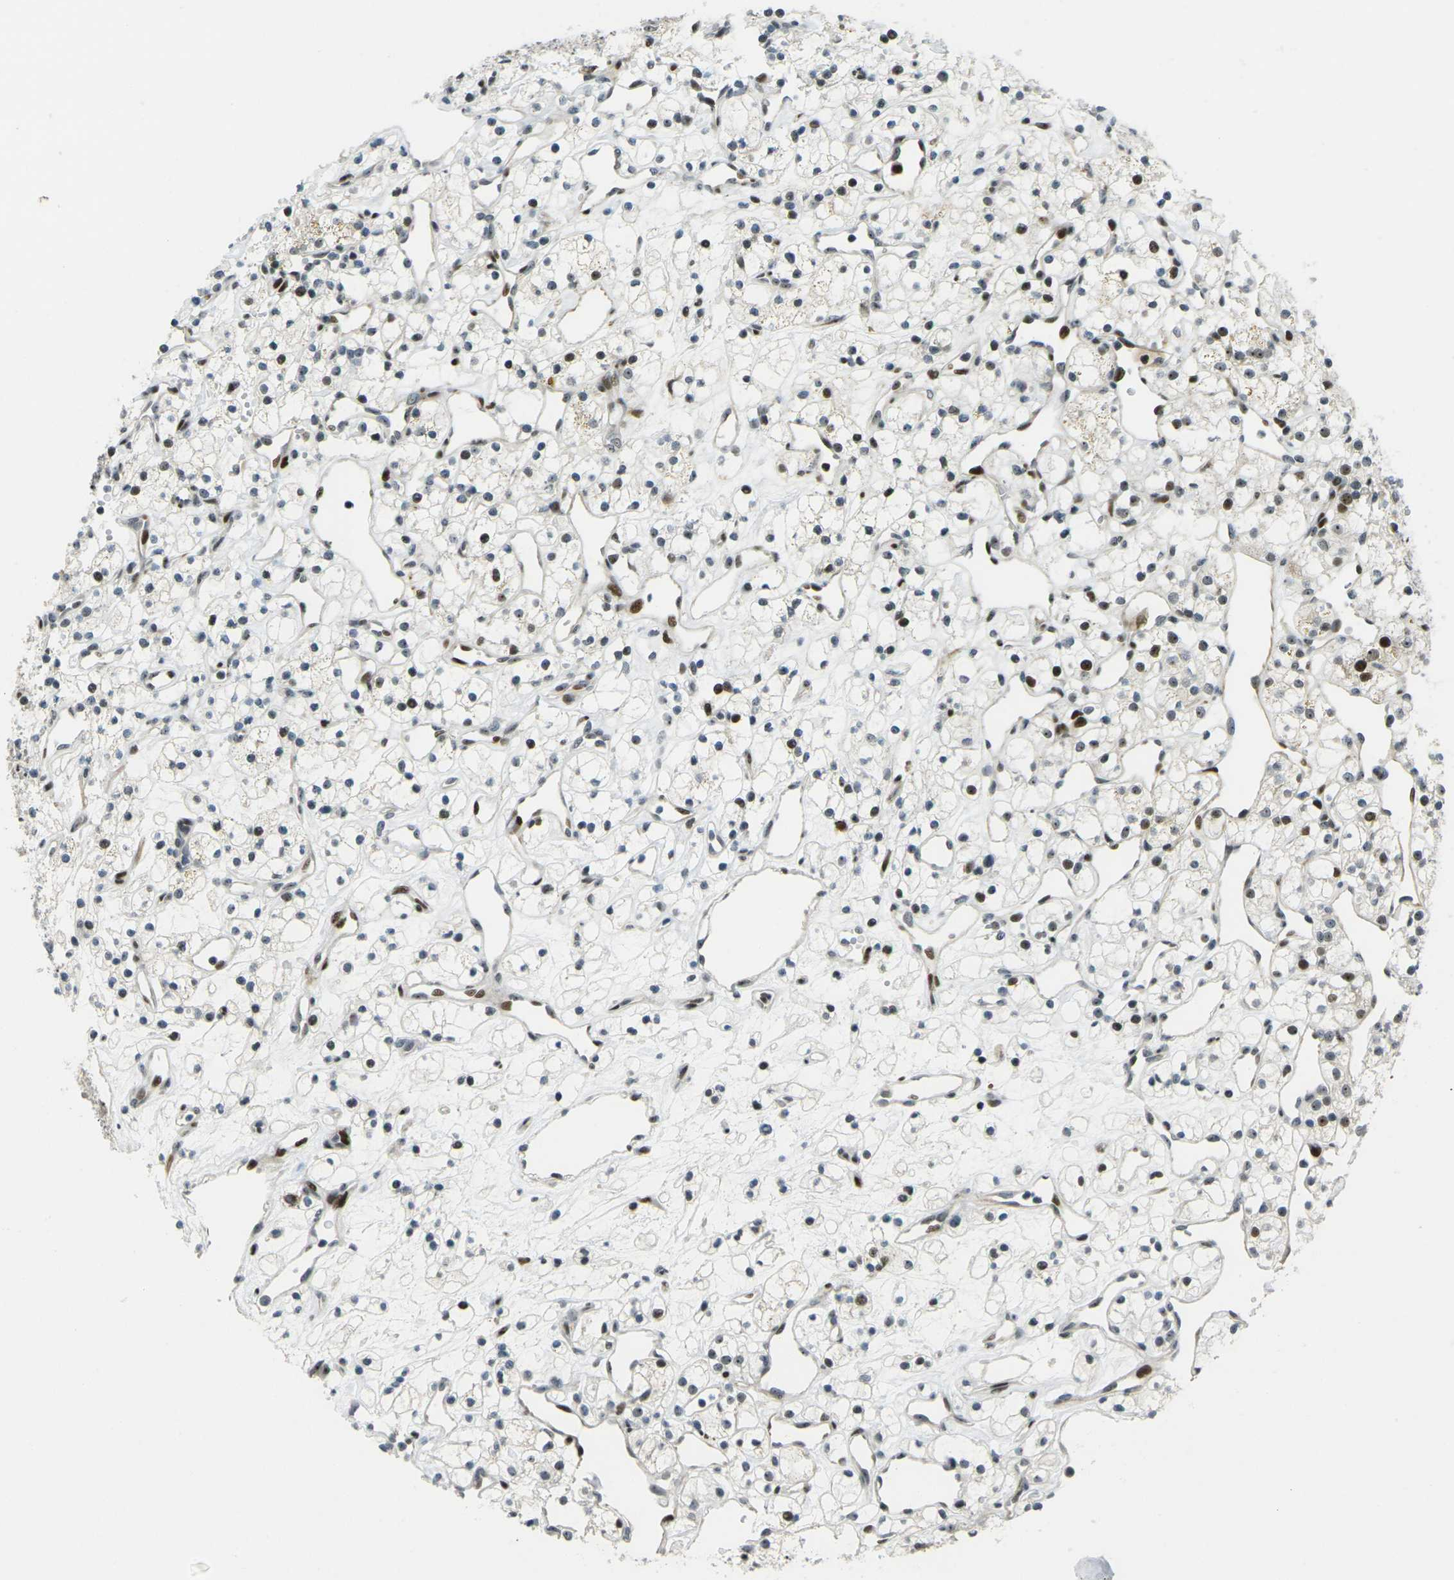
{"staining": {"intensity": "moderate", "quantity": "<25%", "location": "nuclear"}, "tissue": "renal cancer", "cell_type": "Tumor cells", "image_type": "cancer", "snomed": [{"axis": "morphology", "description": "Adenocarcinoma, NOS"}, {"axis": "topography", "description": "Kidney"}], "caption": "Immunohistochemical staining of human adenocarcinoma (renal) shows moderate nuclear protein staining in approximately <25% of tumor cells.", "gene": "UBE2C", "patient": {"sex": "female", "age": 60}}